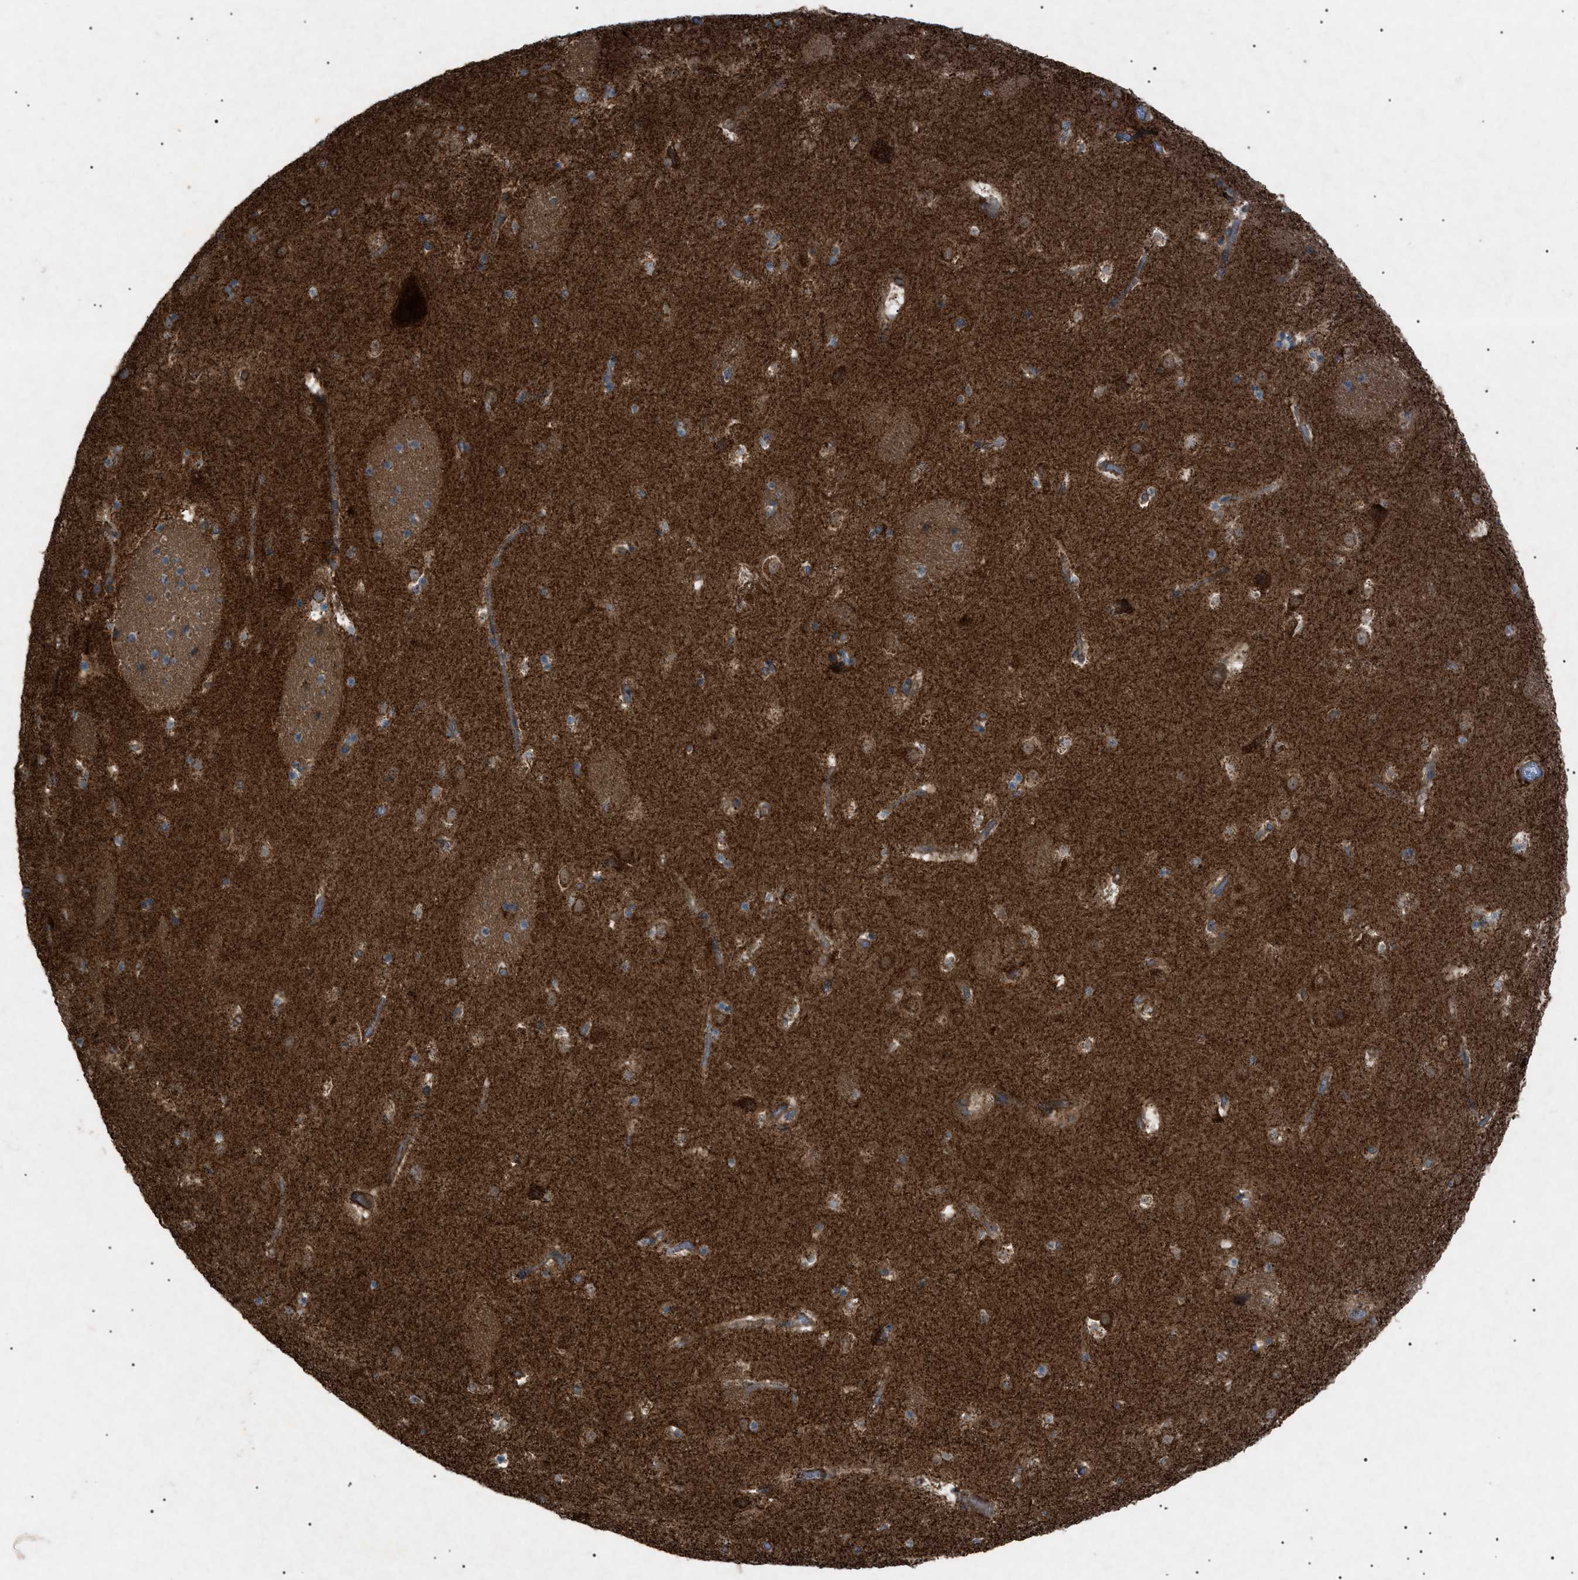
{"staining": {"intensity": "moderate", "quantity": "<25%", "location": "cytoplasmic/membranous"}, "tissue": "caudate", "cell_type": "Glial cells", "image_type": "normal", "snomed": [{"axis": "morphology", "description": "Normal tissue, NOS"}, {"axis": "topography", "description": "Lateral ventricle wall"}], "caption": "Immunohistochemical staining of normal human caudate shows <25% levels of moderate cytoplasmic/membranous protein staining in about <25% of glial cells.", "gene": "C1GALT1C1", "patient": {"sex": "male", "age": 45}}